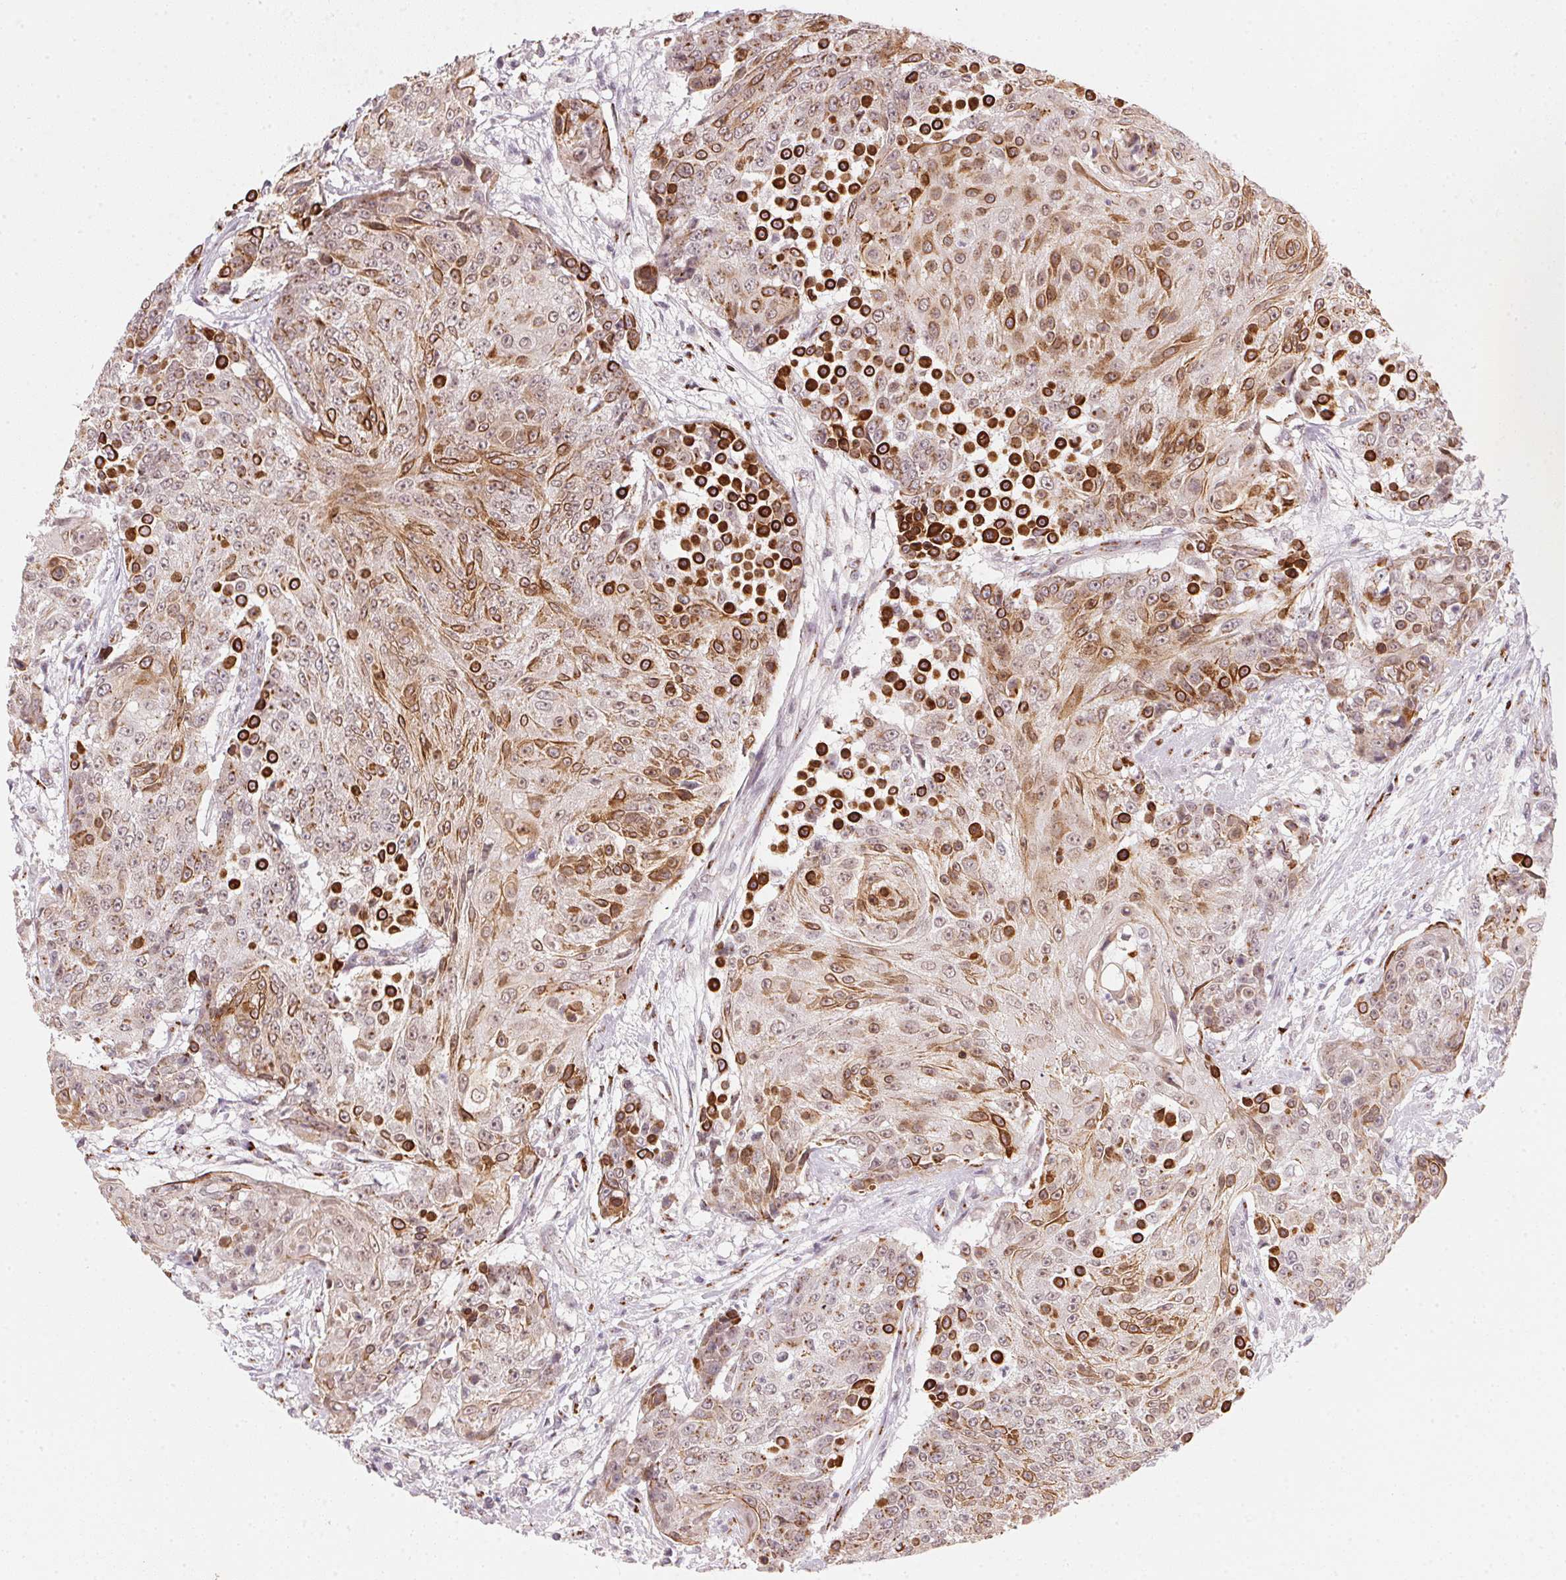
{"staining": {"intensity": "moderate", "quantity": ">75%", "location": "cytoplasmic/membranous"}, "tissue": "urothelial cancer", "cell_type": "Tumor cells", "image_type": "cancer", "snomed": [{"axis": "morphology", "description": "Urothelial carcinoma, High grade"}, {"axis": "topography", "description": "Urinary bladder"}], "caption": "Urothelial carcinoma (high-grade) stained with immunohistochemistry (IHC) displays moderate cytoplasmic/membranous positivity in about >75% of tumor cells.", "gene": "RAB22A", "patient": {"sex": "female", "age": 63}}